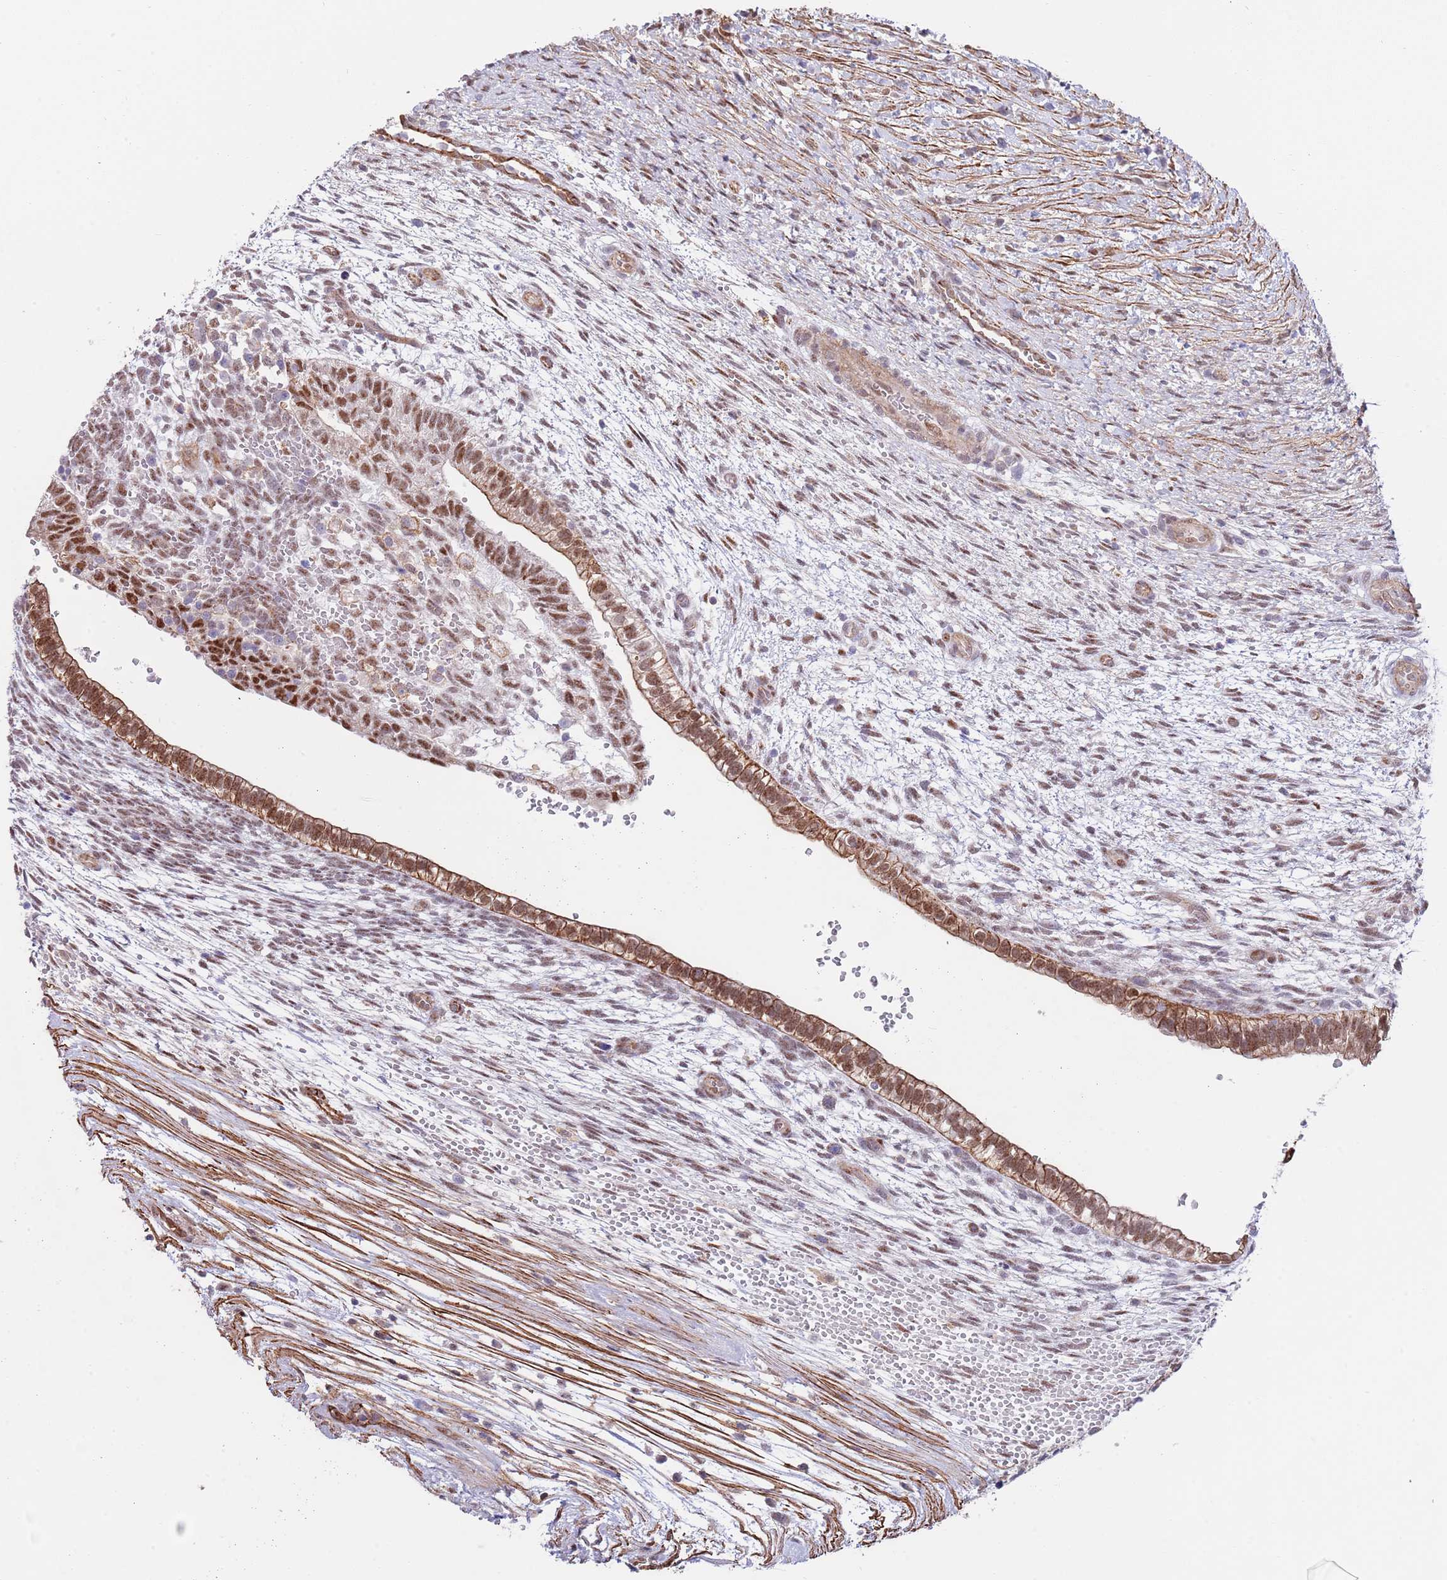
{"staining": {"intensity": "moderate", "quantity": ">75%", "location": "cytoplasmic/membranous,nuclear"}, "tissue": "testis cancer", "cell_type": "Tumor cells", "image_type": "cancer", "snomed": [{"axis": "morphology", "description": "Normal tissue, NOS"}, {"axis": "morphology", "description": "Carcinoma, Embryonal, NOS"}, {"axis": "topography", "description": "Testis"}], "caption": "Embryonal carcinoma (testis) stained with DAB (3,3'-diaminobenzidine) IHC shows medium levels of moderate cytoplasmic/membranous and nuclear expression in about >75% of tumor cells. Immunohistochemistry stains the protein of interest in brown and the nuclei are stained blue.", "gene": "BPNT1", "patient": {"sex": "male", "age": 32}}